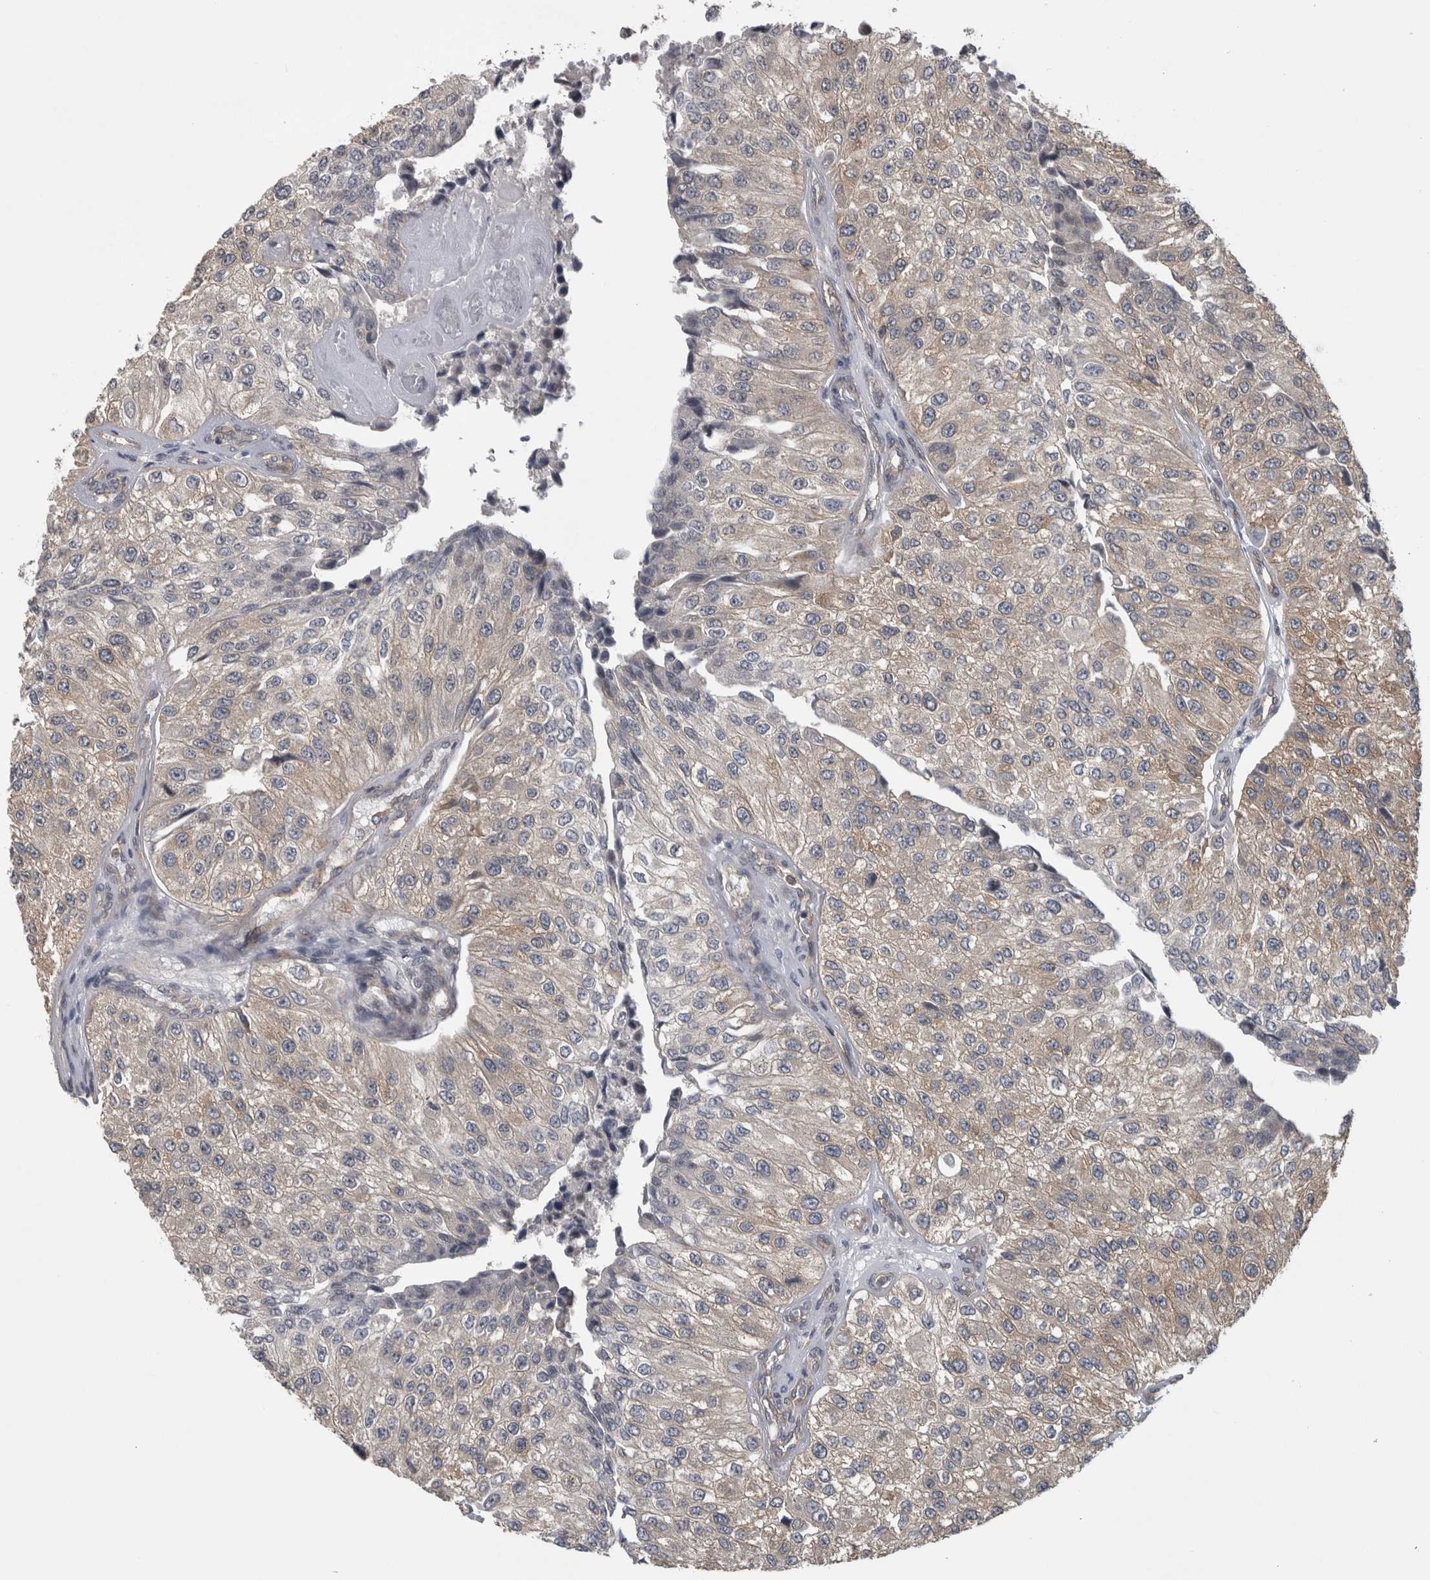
{"staining": {"intensity": "weak", "quantity": "<25%", "location": "cytoplasmic/membranous"}, "tissue": "urothelial cancer", "cell_type": "Tumor cells", "image_type": "cancer", "snomed": [{"axis": "morphology", "description": "Urothelial carcinoma, High grade"}, {"axis": "topography", "description": "Kidney"}, {"axis": "topography", "description": "Urinary bladder"}], "caption": "There is no significant staining in tumor cells of urothelial cancer.", "gene": "ATXN2", "patient": {"sex": "male", "age": 77}}